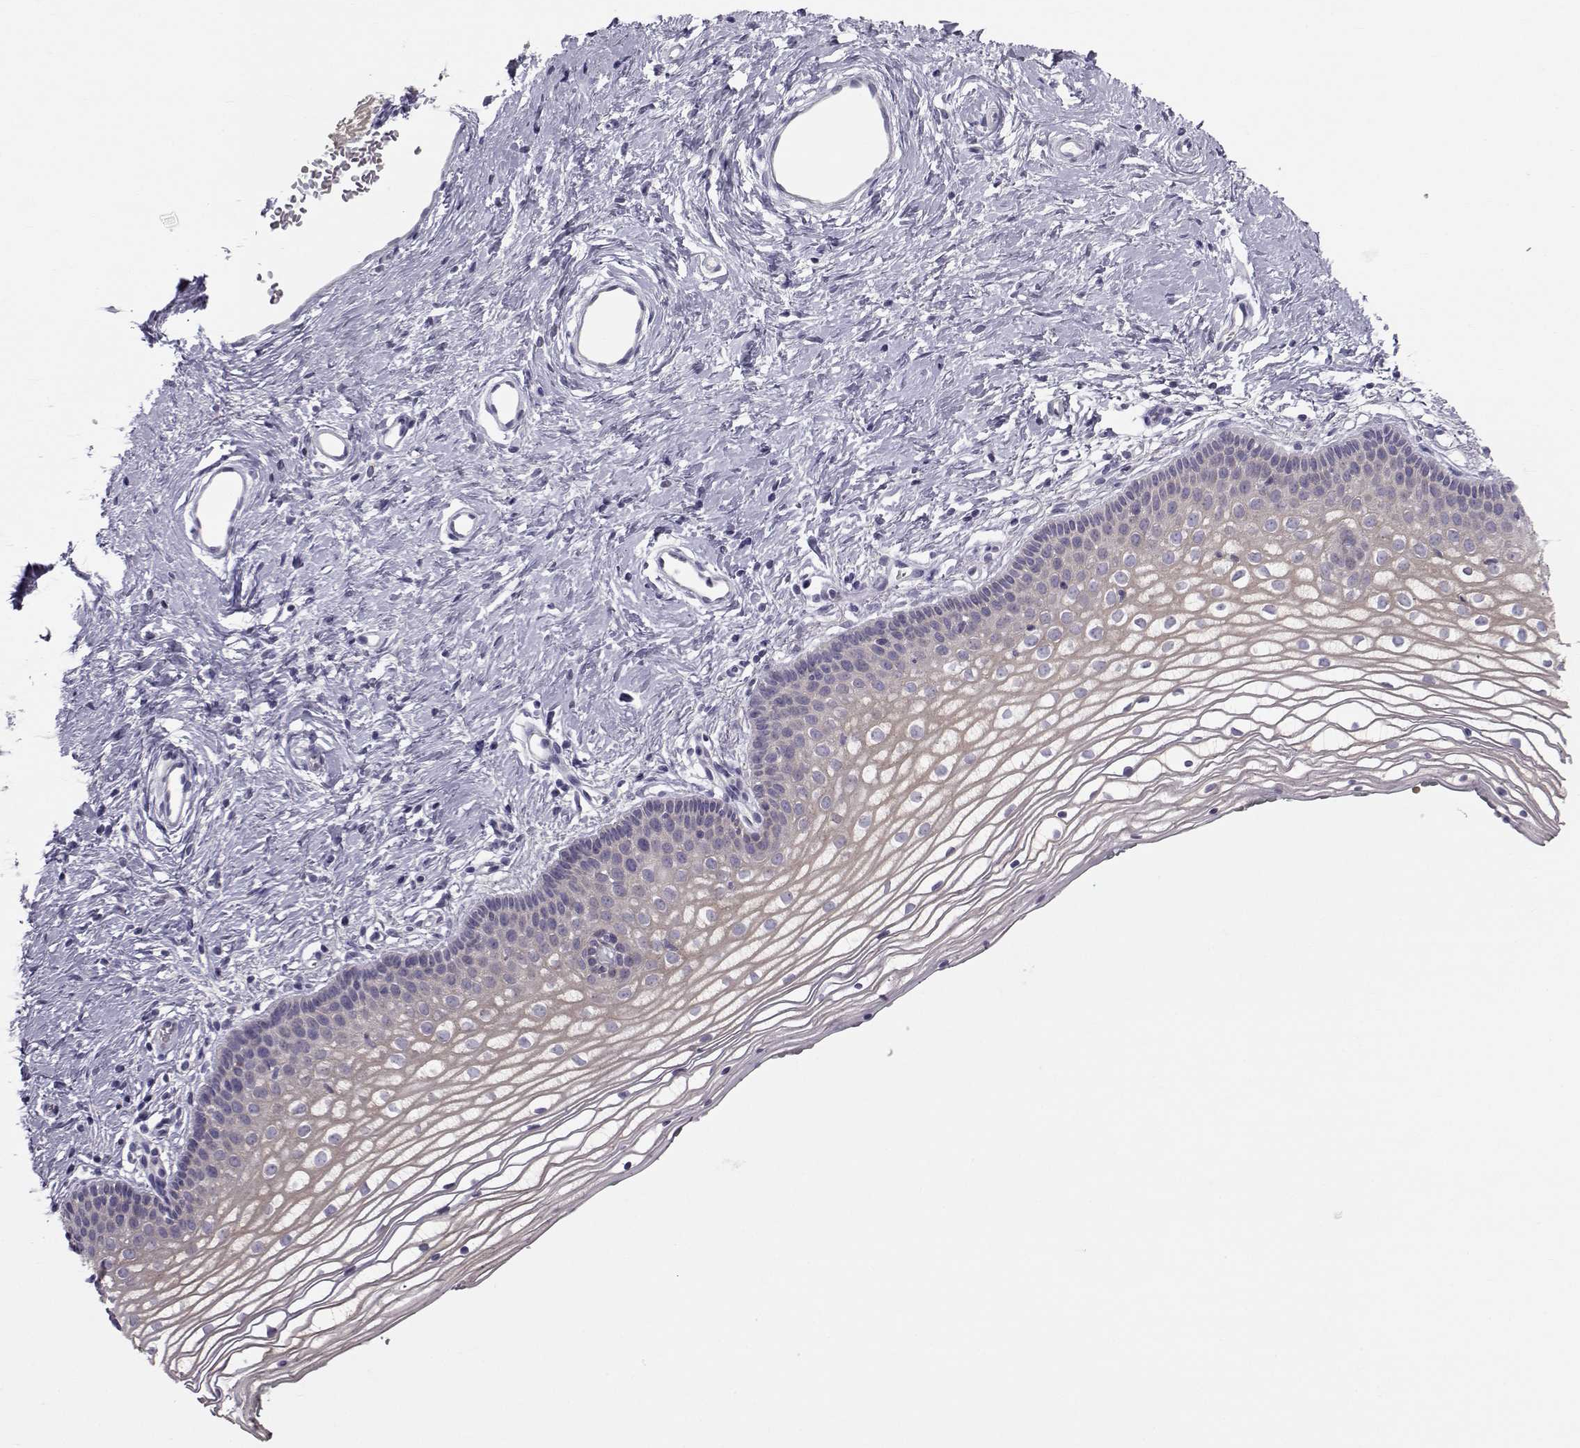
{"staining": {"intensity": "weak", "quantity": "25%-75%", "location": "cytoplasmic/membranous"}, "tissue": "vagina", "cell_type": "Squamous epithelial cells", "image_type": "normal", "snomed": [{"axis": "morphology", "description": "Normal tissue, NOS"}, {"axis": "topography", "description": "Vagina"}], "caption": "About 25%-75% of squamous epithelial cells in benign vagina show weak cytoplasmic/membranous protein positivity as visualized by brown immunohistochemical staining.", "gene": "GARIN3", "patient": {"sex": "female", "age": 36}}